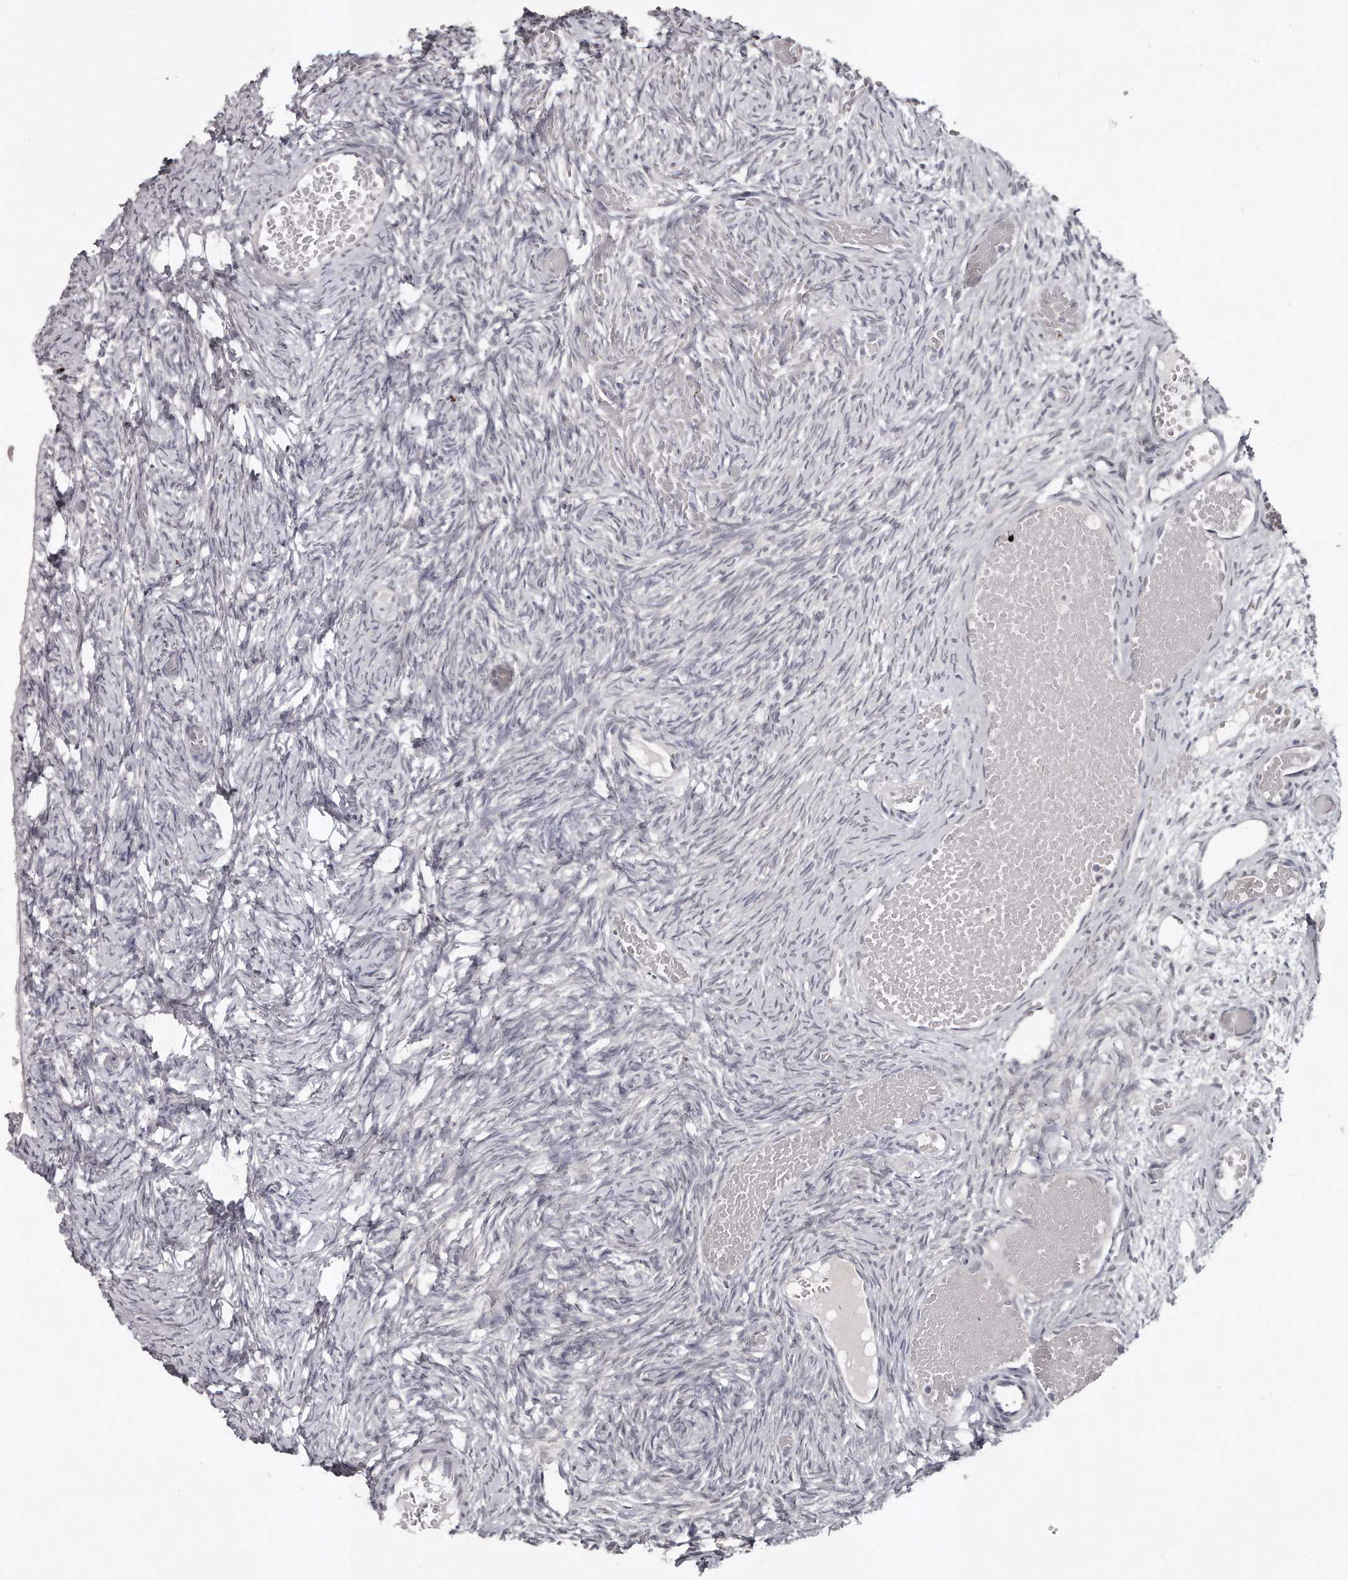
{"staining": {"intensity": "negative", "quantity": "none", "location": "none"}, "tissue": "ovary", "cell_type": "Ovarian stroma cells", "image_type": "normal", "snomed": [{"axis": "morphology", "description": "Adenocarcinoma, NOS"}, {"axis": "topography", "description": "Endometrium"}], "caption": "Protein analysis of normal ovary displays no significant positivity in ovarian stroma cells. Brightfield microscopy of immunohistochemistry (IHC) stained with DAB (brown) and hematoxylin (blue), captured at high magnification.", "gene": "GGCT", "patient": {"sex": "female", "age": 32}}